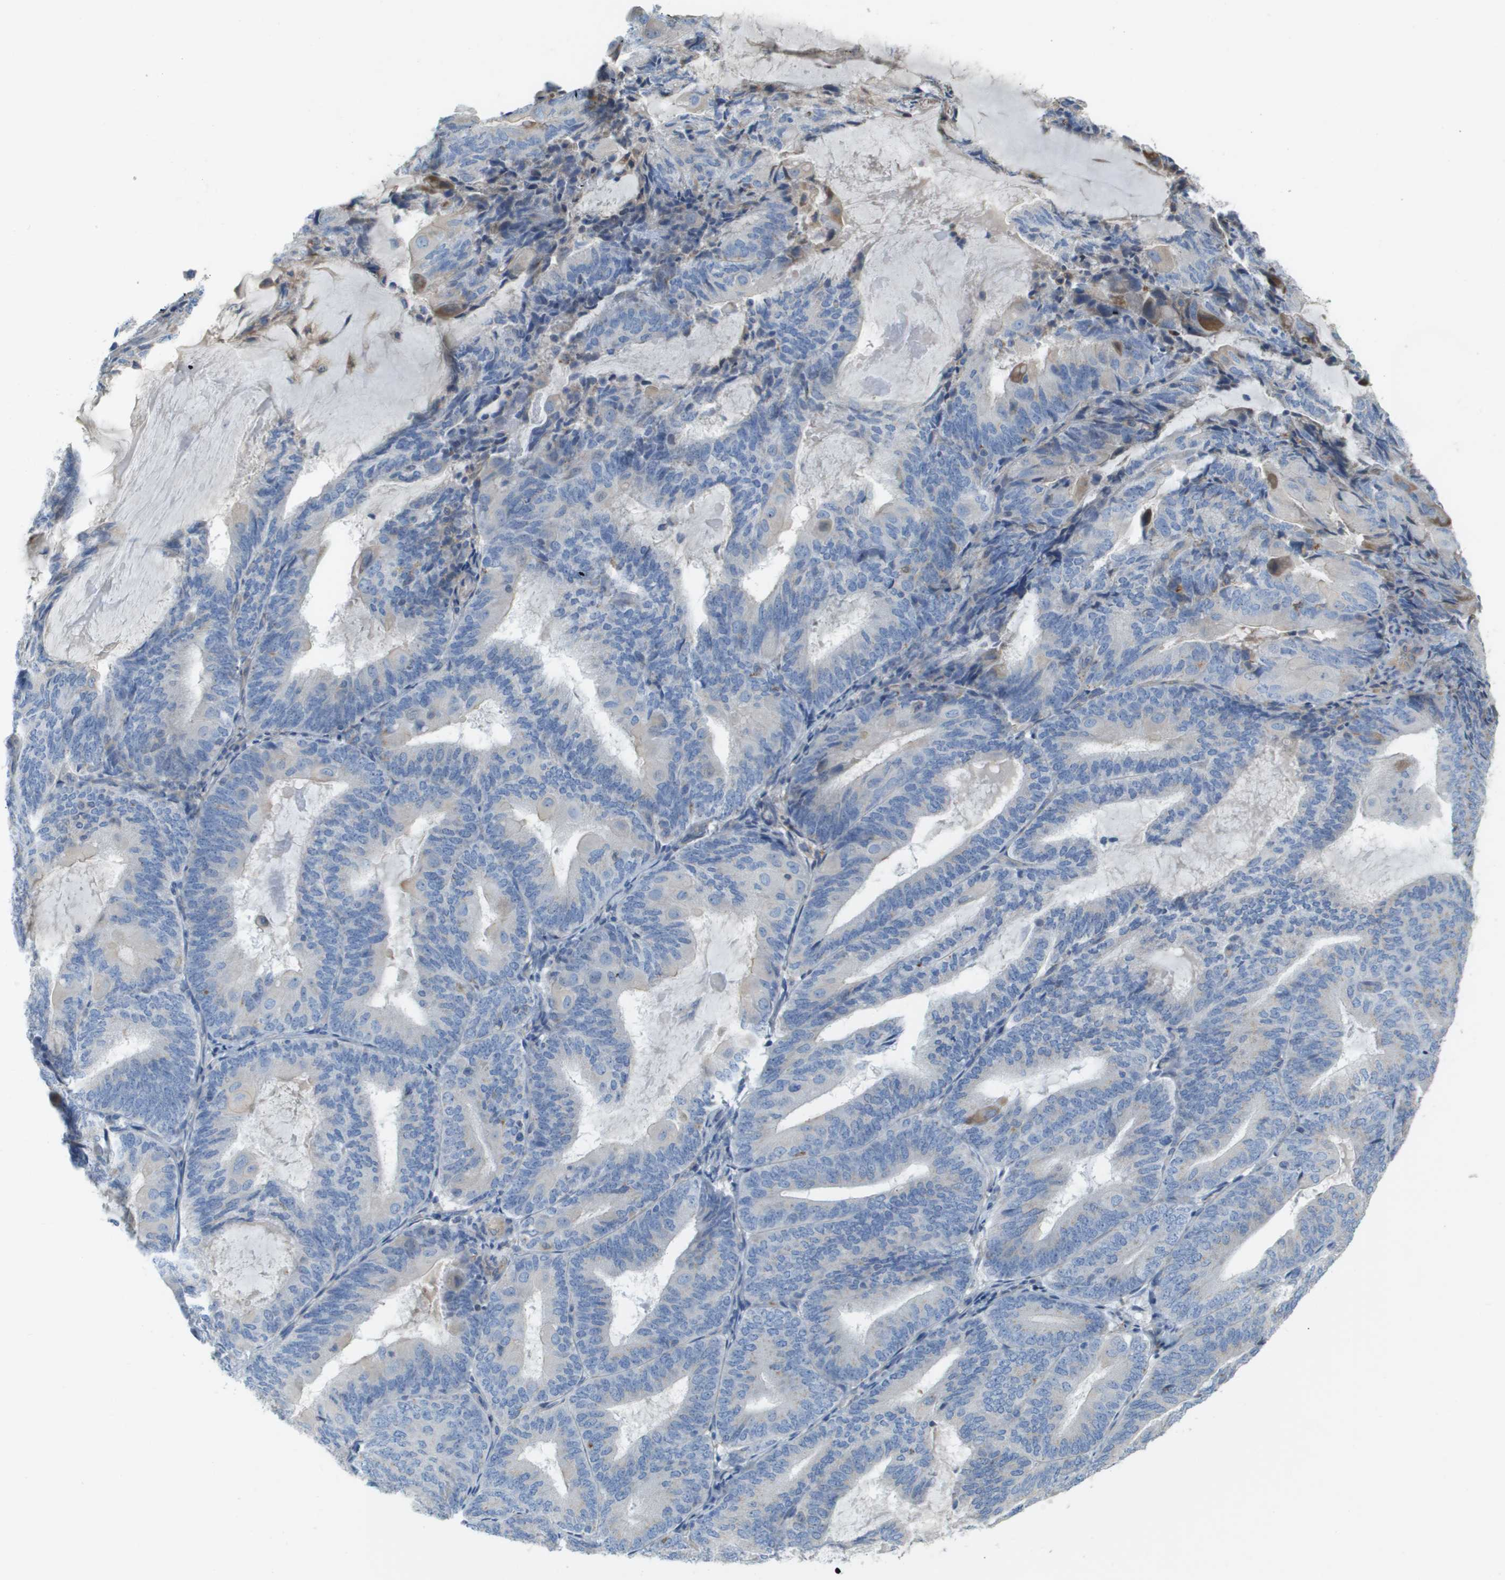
{"staining": {"intensity": "negative", "quantity": "none", "location": "none"}, "tissue": "endometrial cancer", "cell_type": "Tumor cells", "image_type": "cancer", "snomed": [{"axis": "morphology", "description": "Adenocarcinoma, NOS"}, {"axis": "topography", "description": "Endometrium"}], "caption": "This is an immunohistochemistry micrograph of human endometrial adenocarcinoma. There is no positivity in tumor cells.", "gene": "CASP10", "patient": {"sex": "female", "age": 81}}